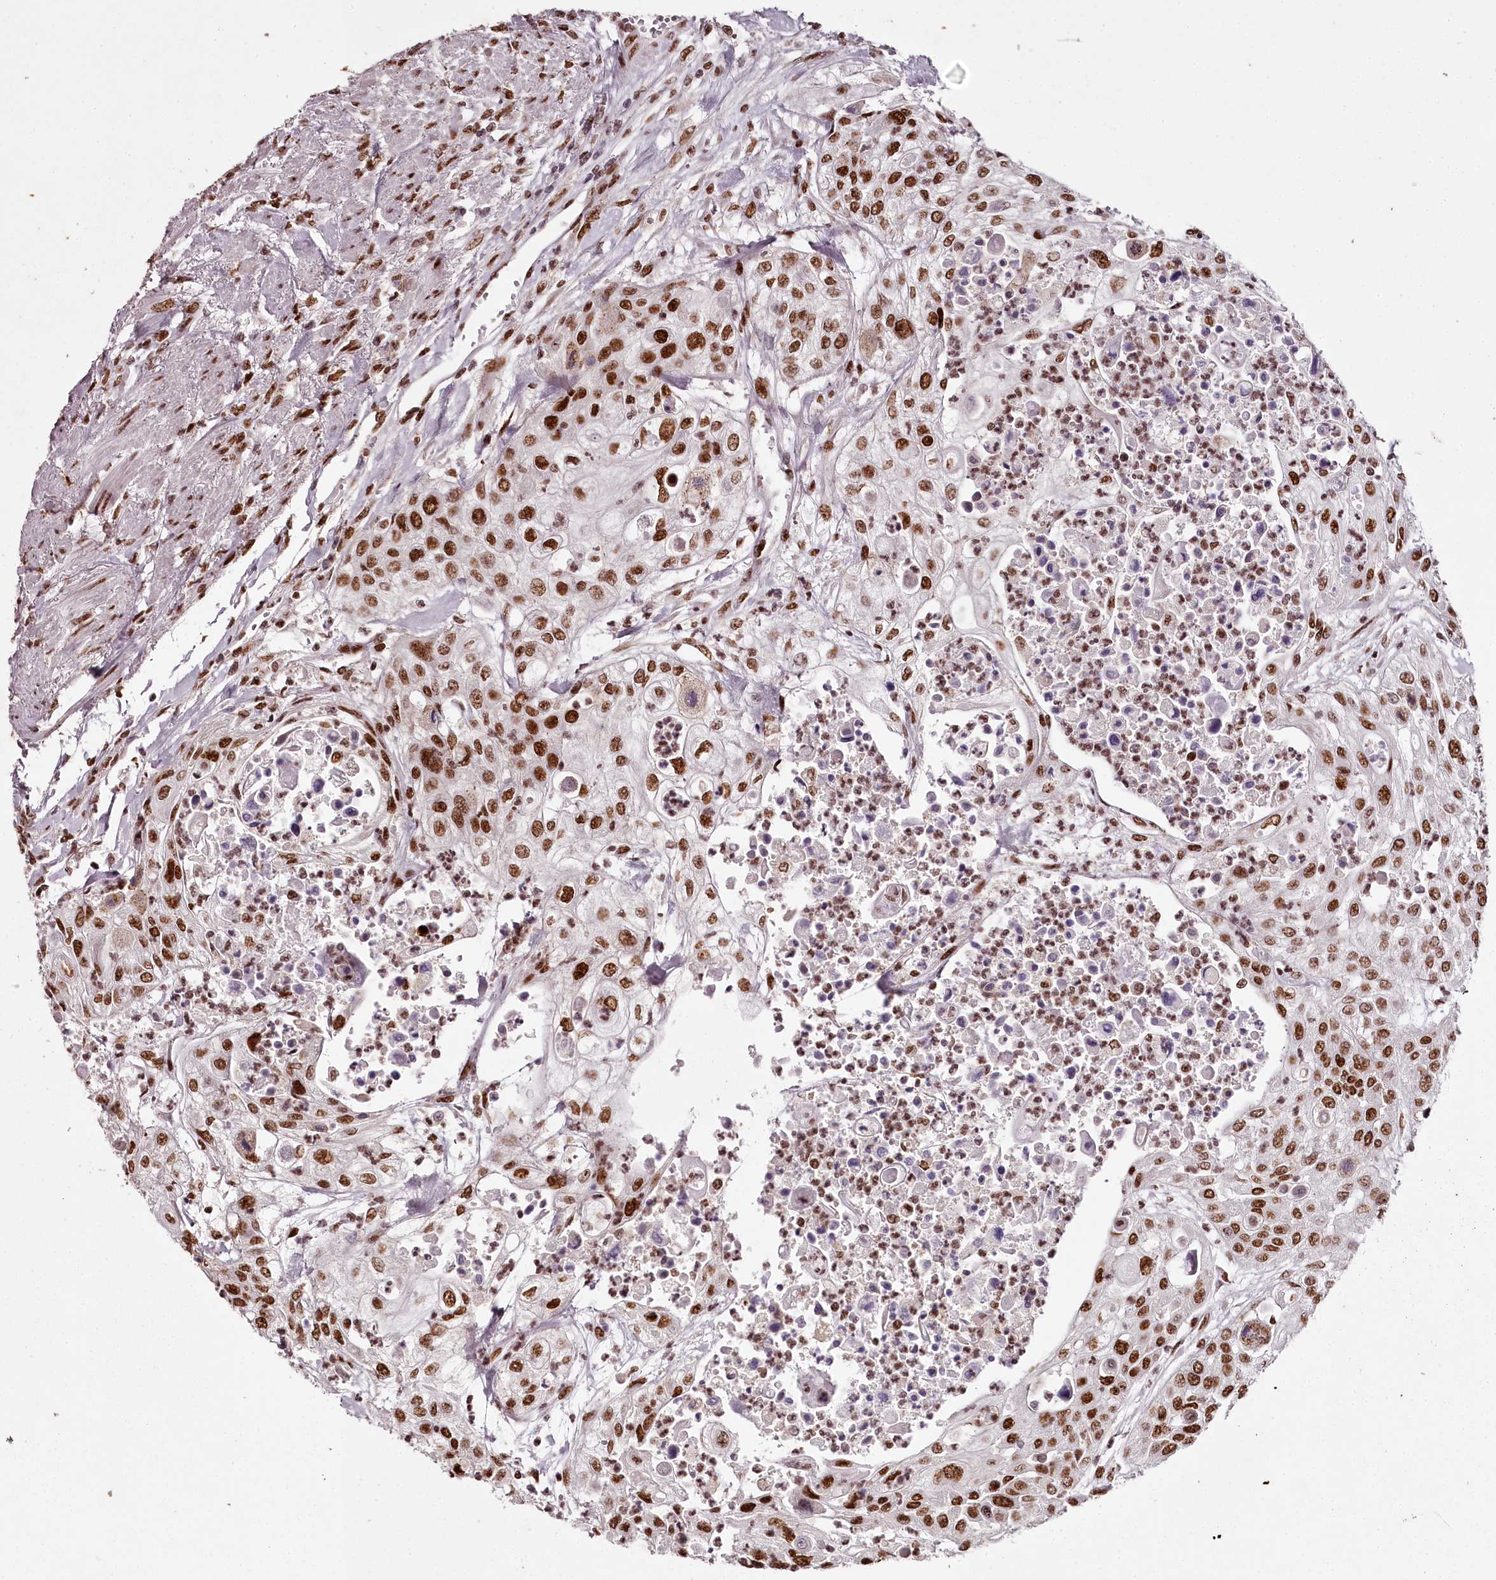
{"staining": {"intensity": "moderate", "quantity": ">75%", "location": "nuclear"}, "tissue": "urothelial cancer", "cell_type": "Tumor cells", "image_type": "cancer", "snomed": [{"axis": "morphology", "description": "Urothelial carcinoma, High grade"}, {"axis": "topography", "description": "Urinary bladder"}], "caption": "Protein staining of urothelial cancer tissue exhibits moderate nuclear expression in about >75% of tumor cells.", "gene": "PSPC1", "patient": {"sex": "female", "age": 79}}